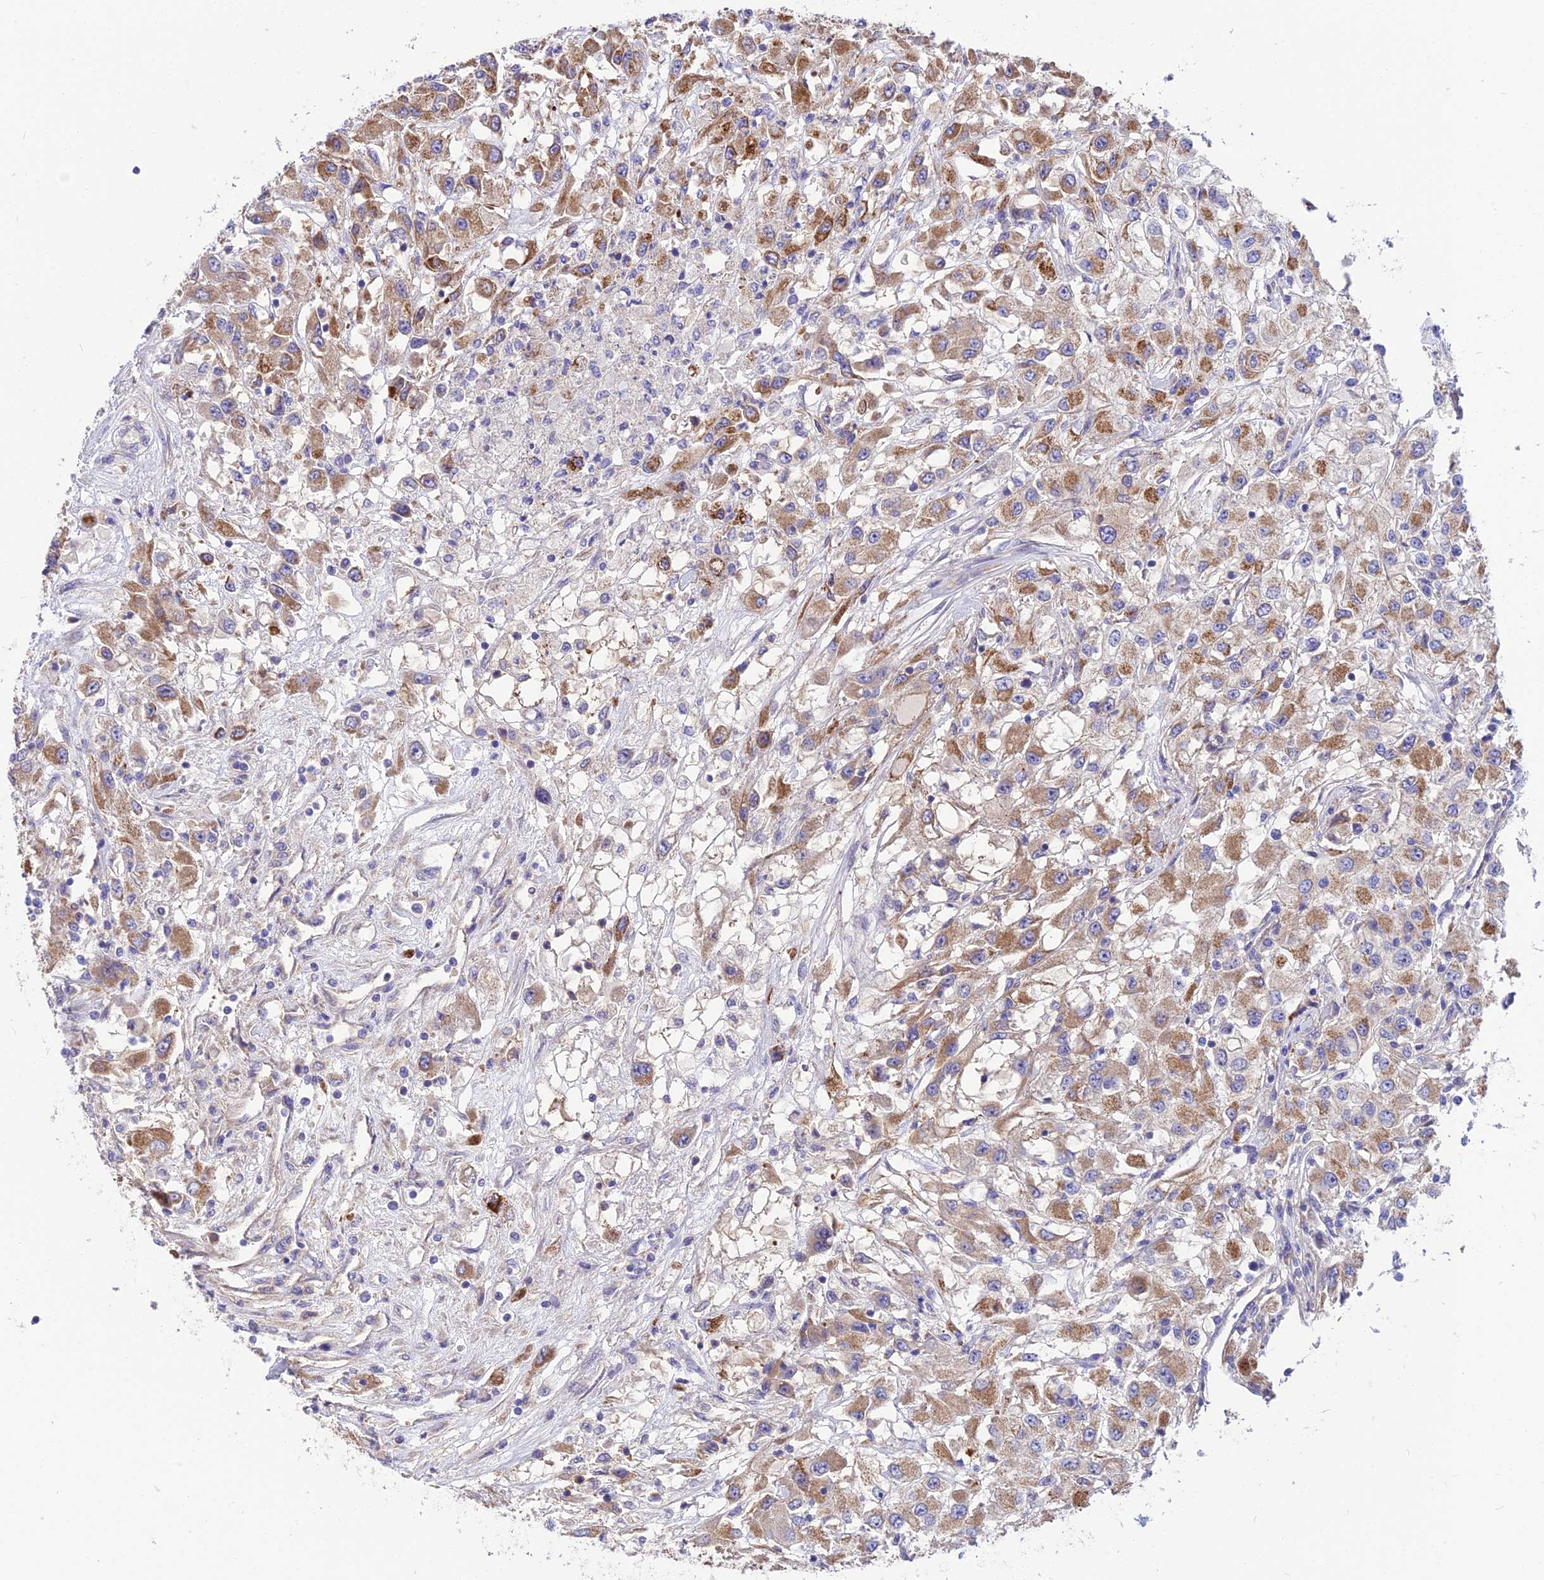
{"staining": {"intensity": "moderate", "quantity": ">75%", "location": "cytoplasmic/membranous"}, "tissue": "renal cancer", "cell_type": "Tumor cells", "image_type": "cancer", "snomed": [{"axis": "morphology", "description": "Adenocarcinoma, NOS"}, {"axis": "topography", "description": "Kidney"}], "caption": "Immunohistochemical staining of human adenocarcinoma (renal) displays medium levels of moderate cytoplasmic/membranous positivity in about >75% of tumor cells. (DAB = brown stain, brightfield microscopy at high magnification).", "gene": "TRIM43B", "patient": {"sex": "female", "age": 67}}